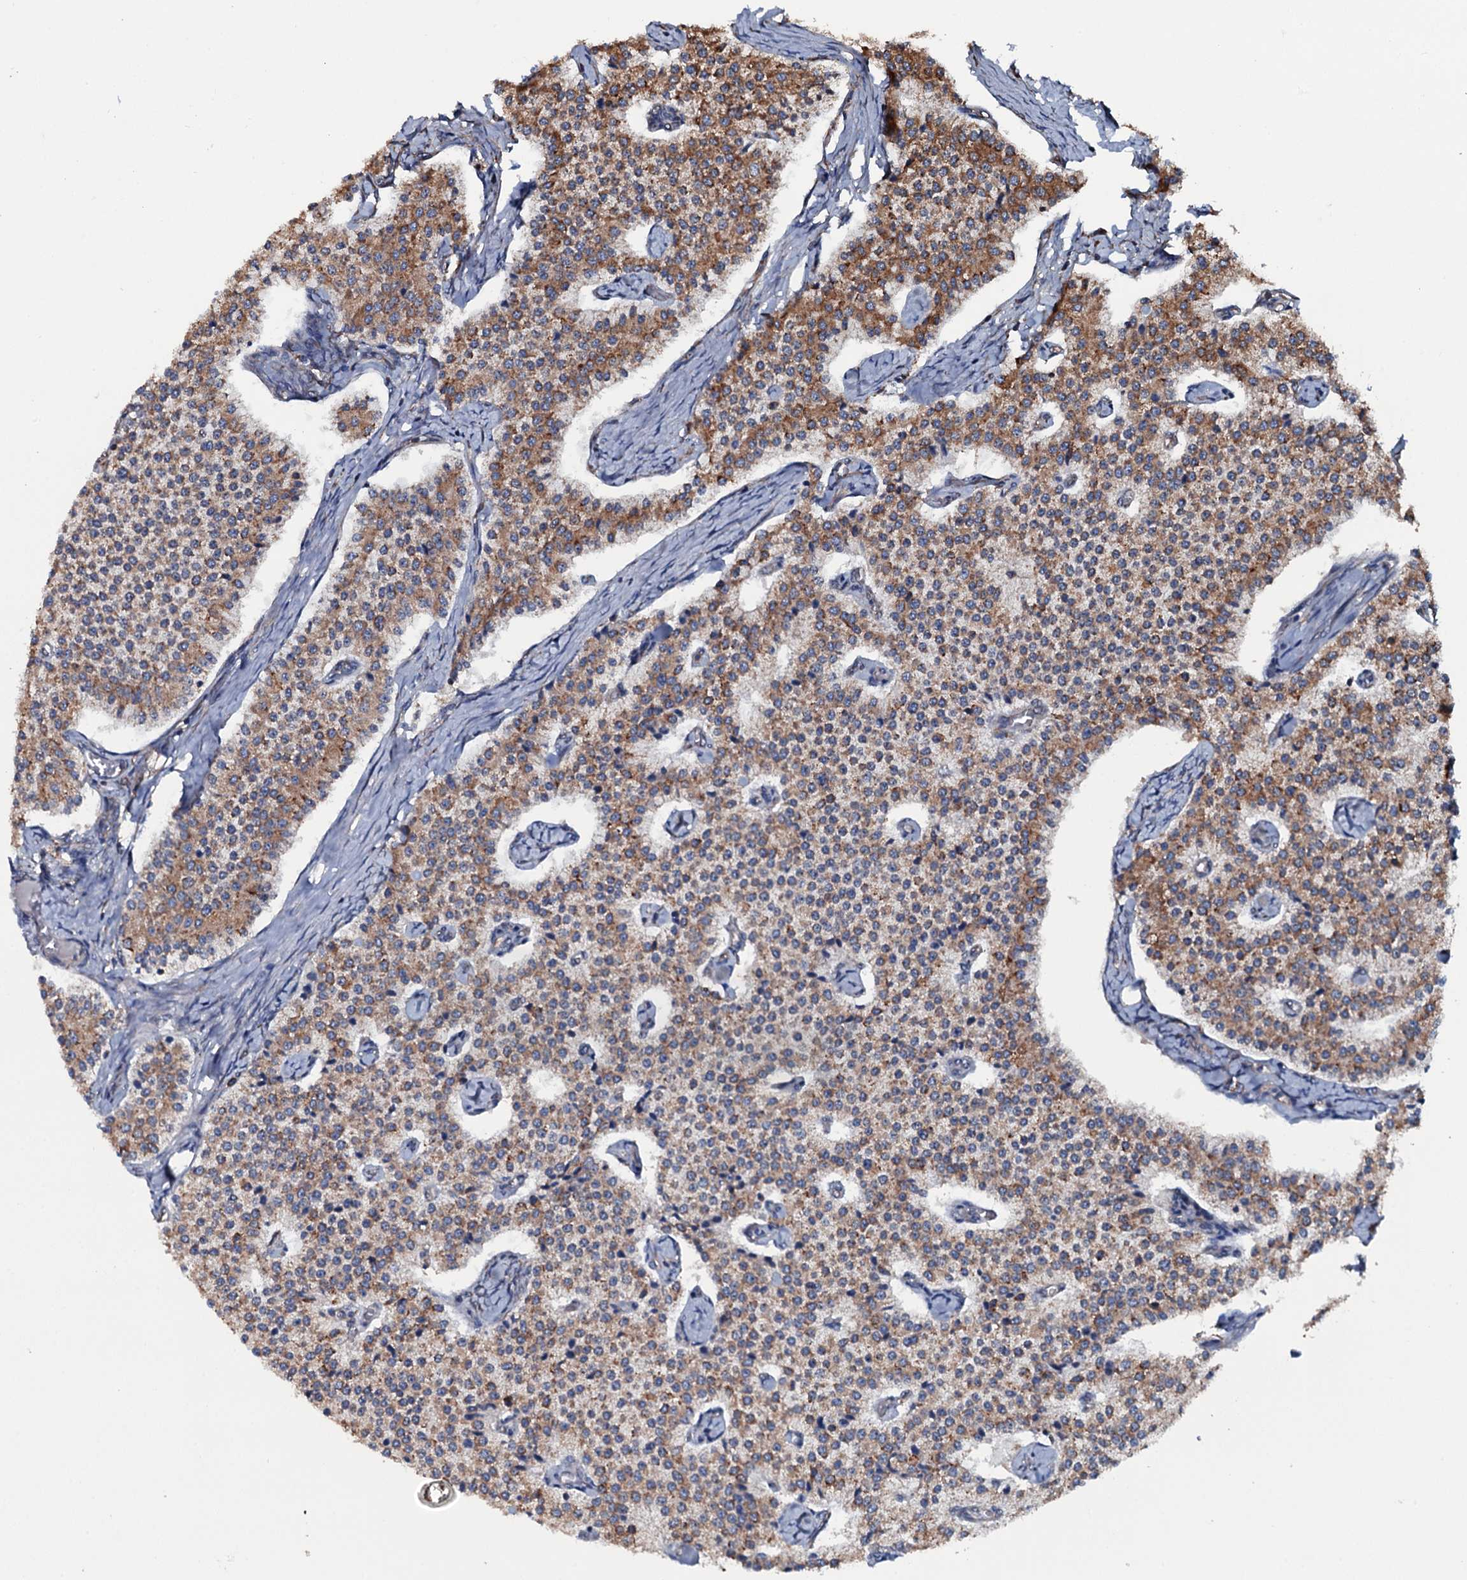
{"staining": {"intensity": "moderate", "quantity": ">75%", "location": "cytoplasmic/membranous"}, "tissue": "carcinoid", "cell_type": "Tumor cells", "image_type": "cancer", "snomed": [{"axis": "morphology", "description": "Carcinoid, malignant, NOS"}, {"axis": "topography", "description": "Colon"}], "caption": "The micrograph reveals staining of carcinoid, revealing moderate cytoplasmic/membranous protein expression (brown color) within tumor cells.", "gene": "RAB12", "patient": {"sex": "female", "age": 52}}